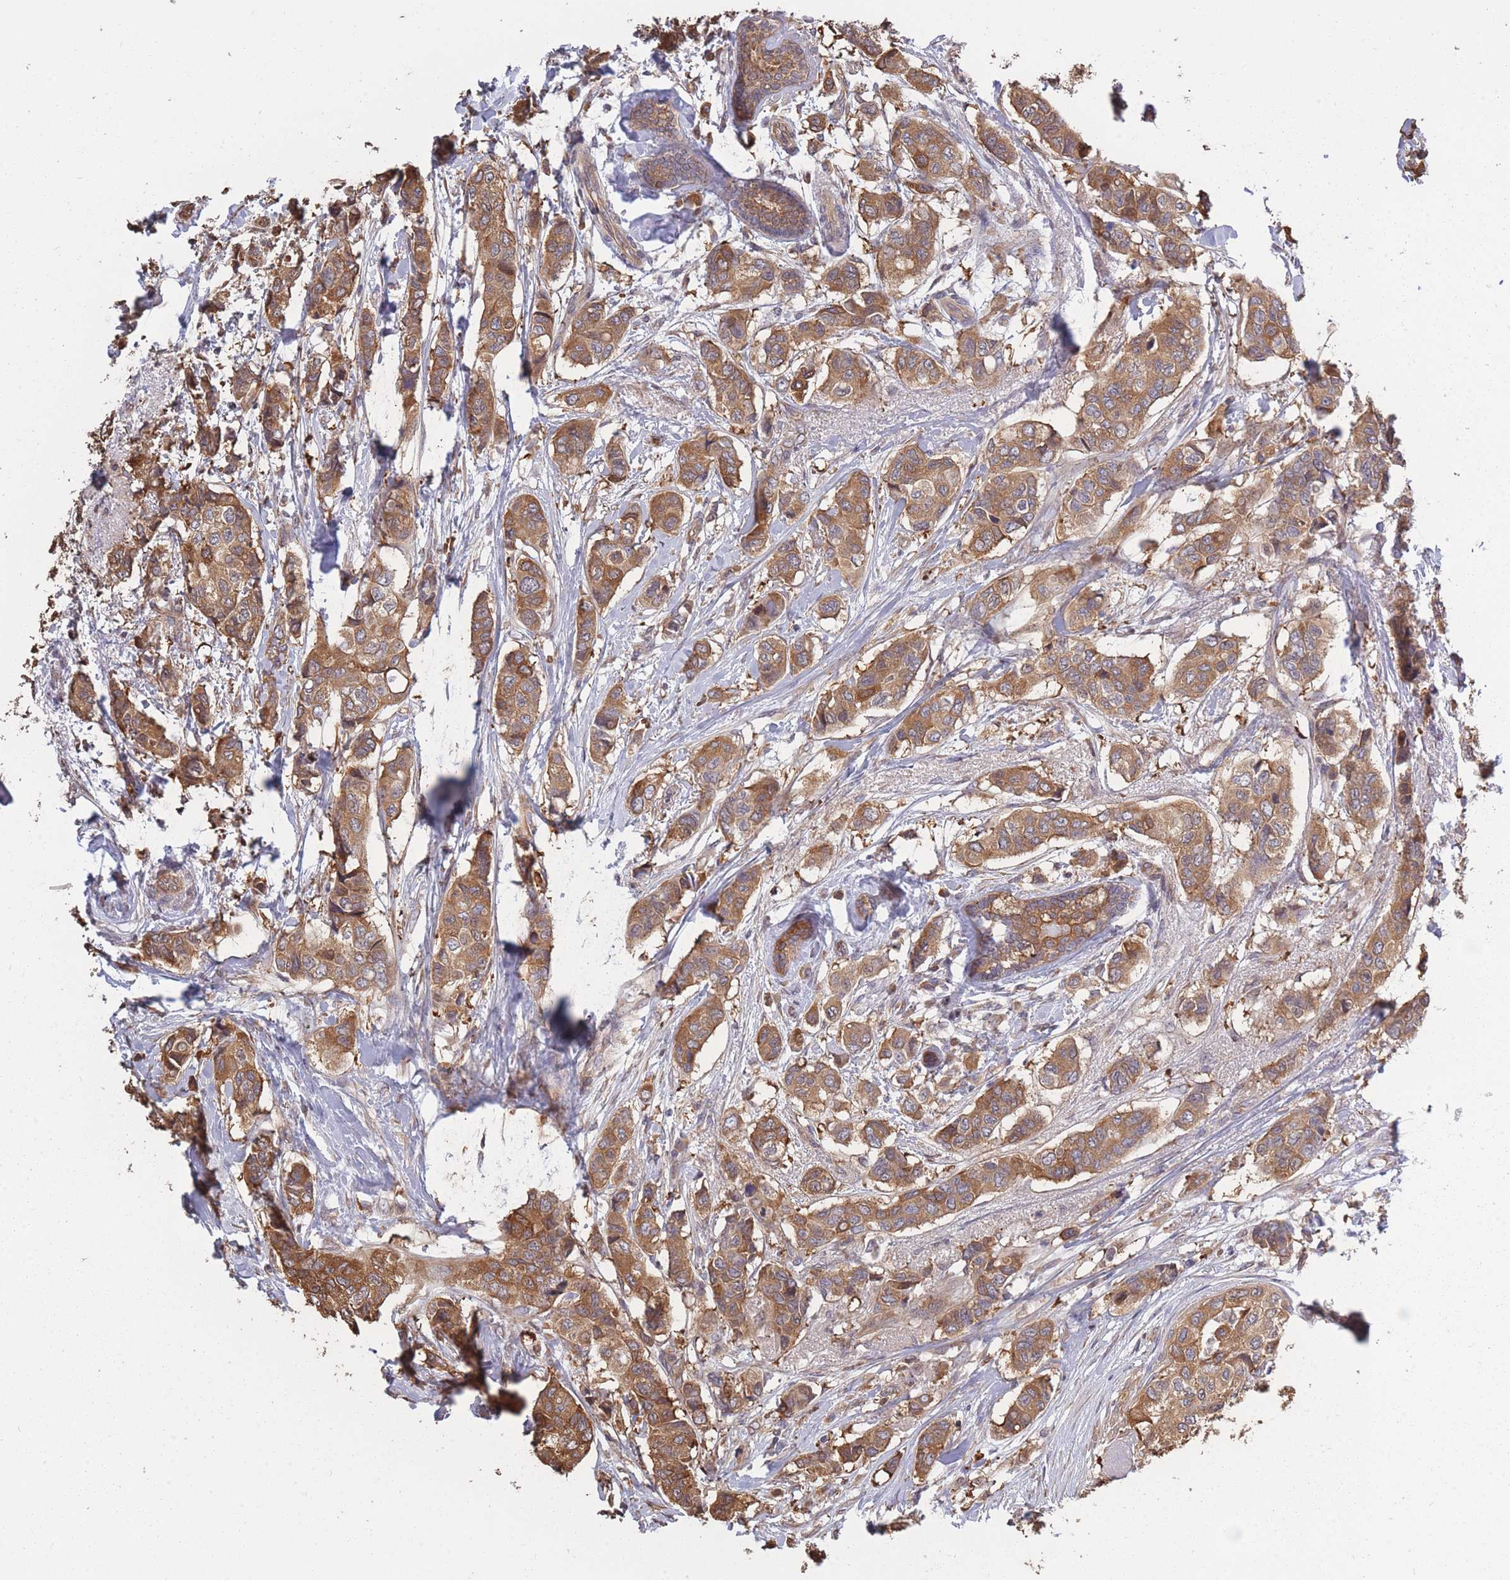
{"staining": {"intensity": "moderate", "quantity": ">75%", "location": "cytoplasmic/membranous"}, "tissue": "breast cancer", "cell_type": "Tumor cells", "image_type": "cancer", "snomed": [{"axis": "morphology", "description": "Lobular carcinoma"}, {"axis": "topography", "description": "Breast"}], "caption": "Moderate cytoplasmic/membranous staining for a protein is identified in approximately >75% of tumor cells of breast cancer (lobular carcinoma) using IHC.", "gene": "ARL13B", "patient": {"sex": "female", "age": 51}}